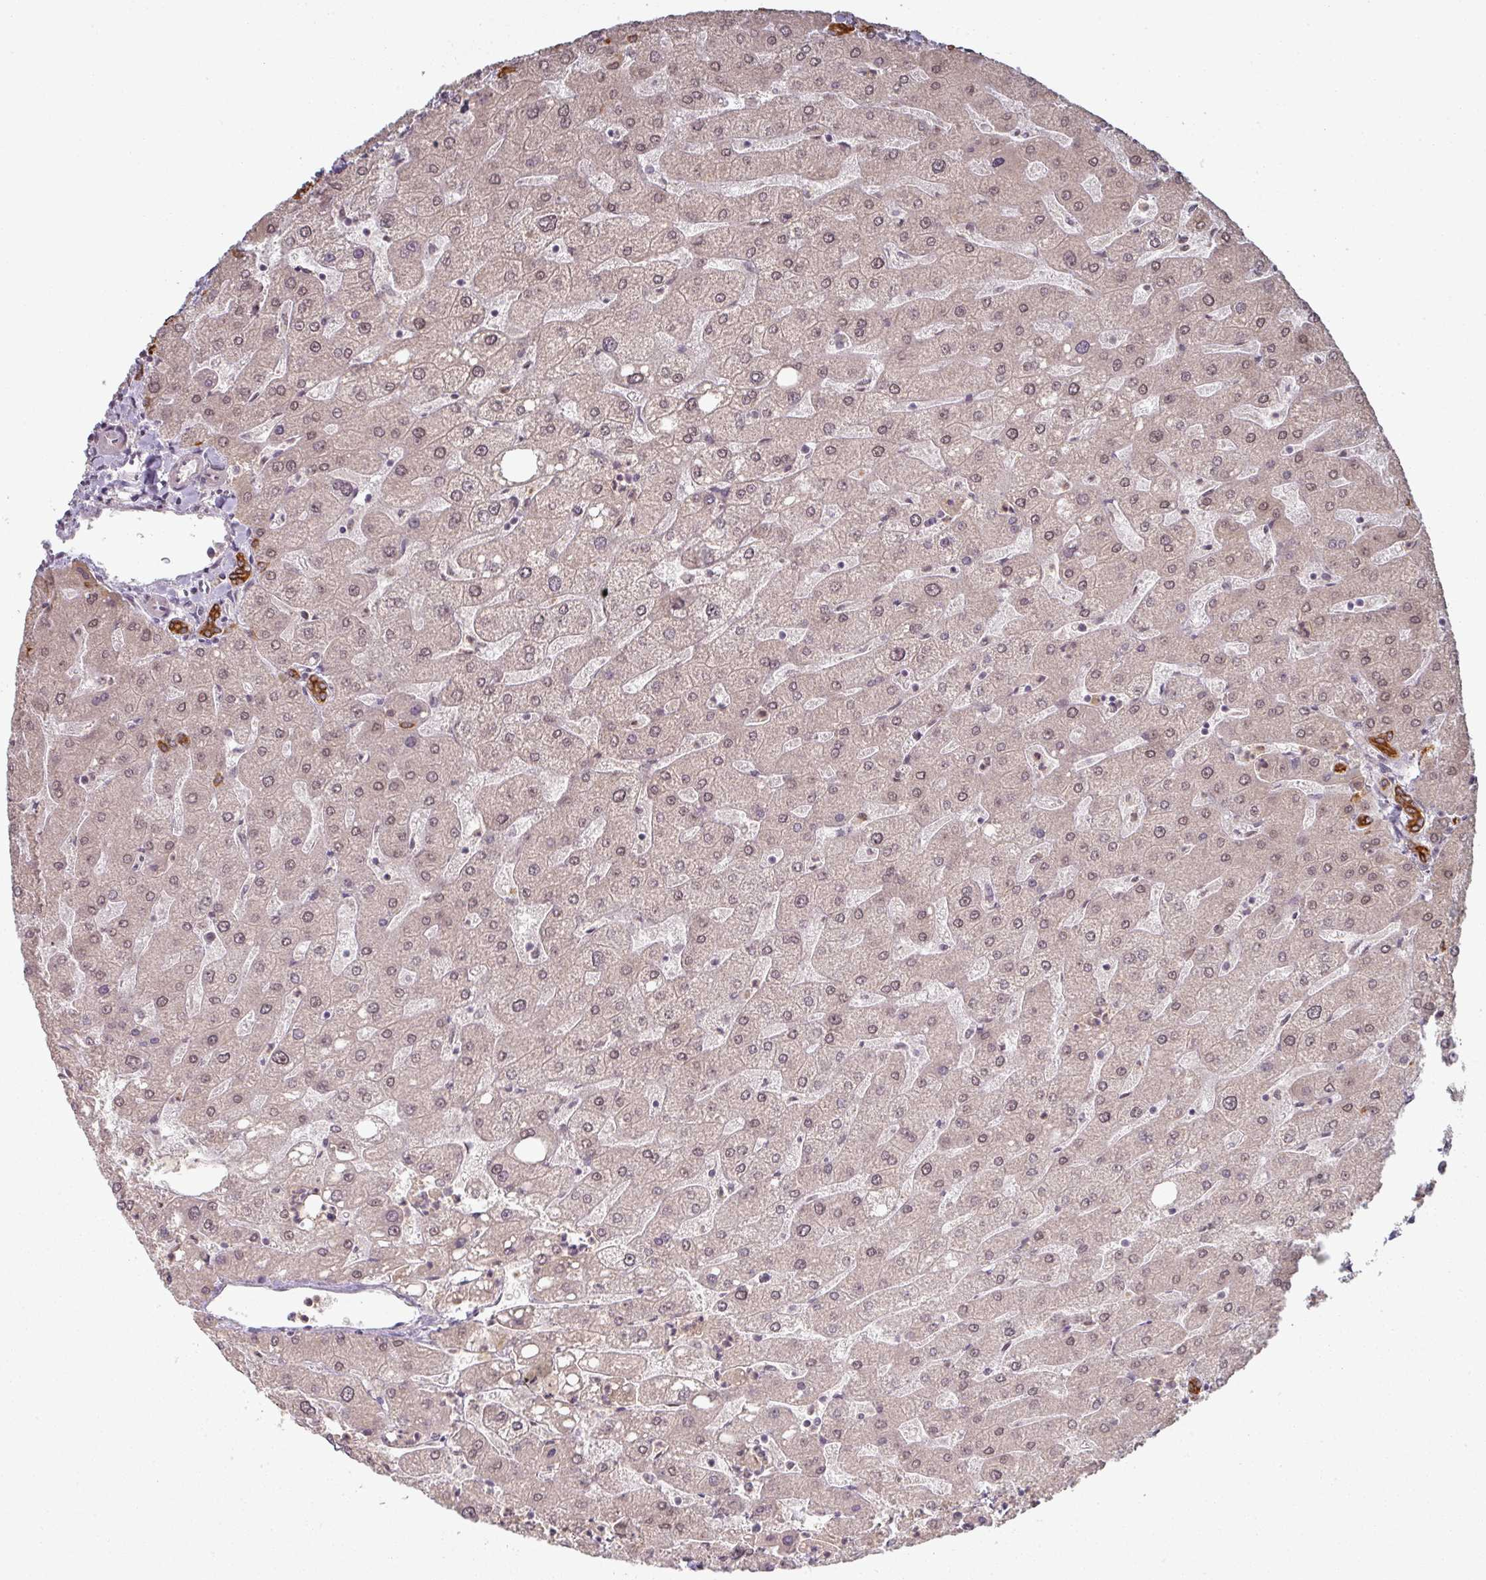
{"staining": {"intensity": "strong", "quantity": ">75%", "location": "cytoplasmic/membranous"}, "tissue": "liver", "cell_type": "Cholangiocytes", "image_type": "normal", "snomed": [{"axis": "morphology", "description": "Normal tissue, NOS"}, {"axis": "topography", "description": "Liver"}], "caption": "This histopathology image demonstrates immunohistochemistry staining of benign human liver, with high strong cytoplasmic/membranous positivity in about >75% of cholangiocytes.", "gene": "GTF2H3", "patient": {"sex": "male", "age": 67}}